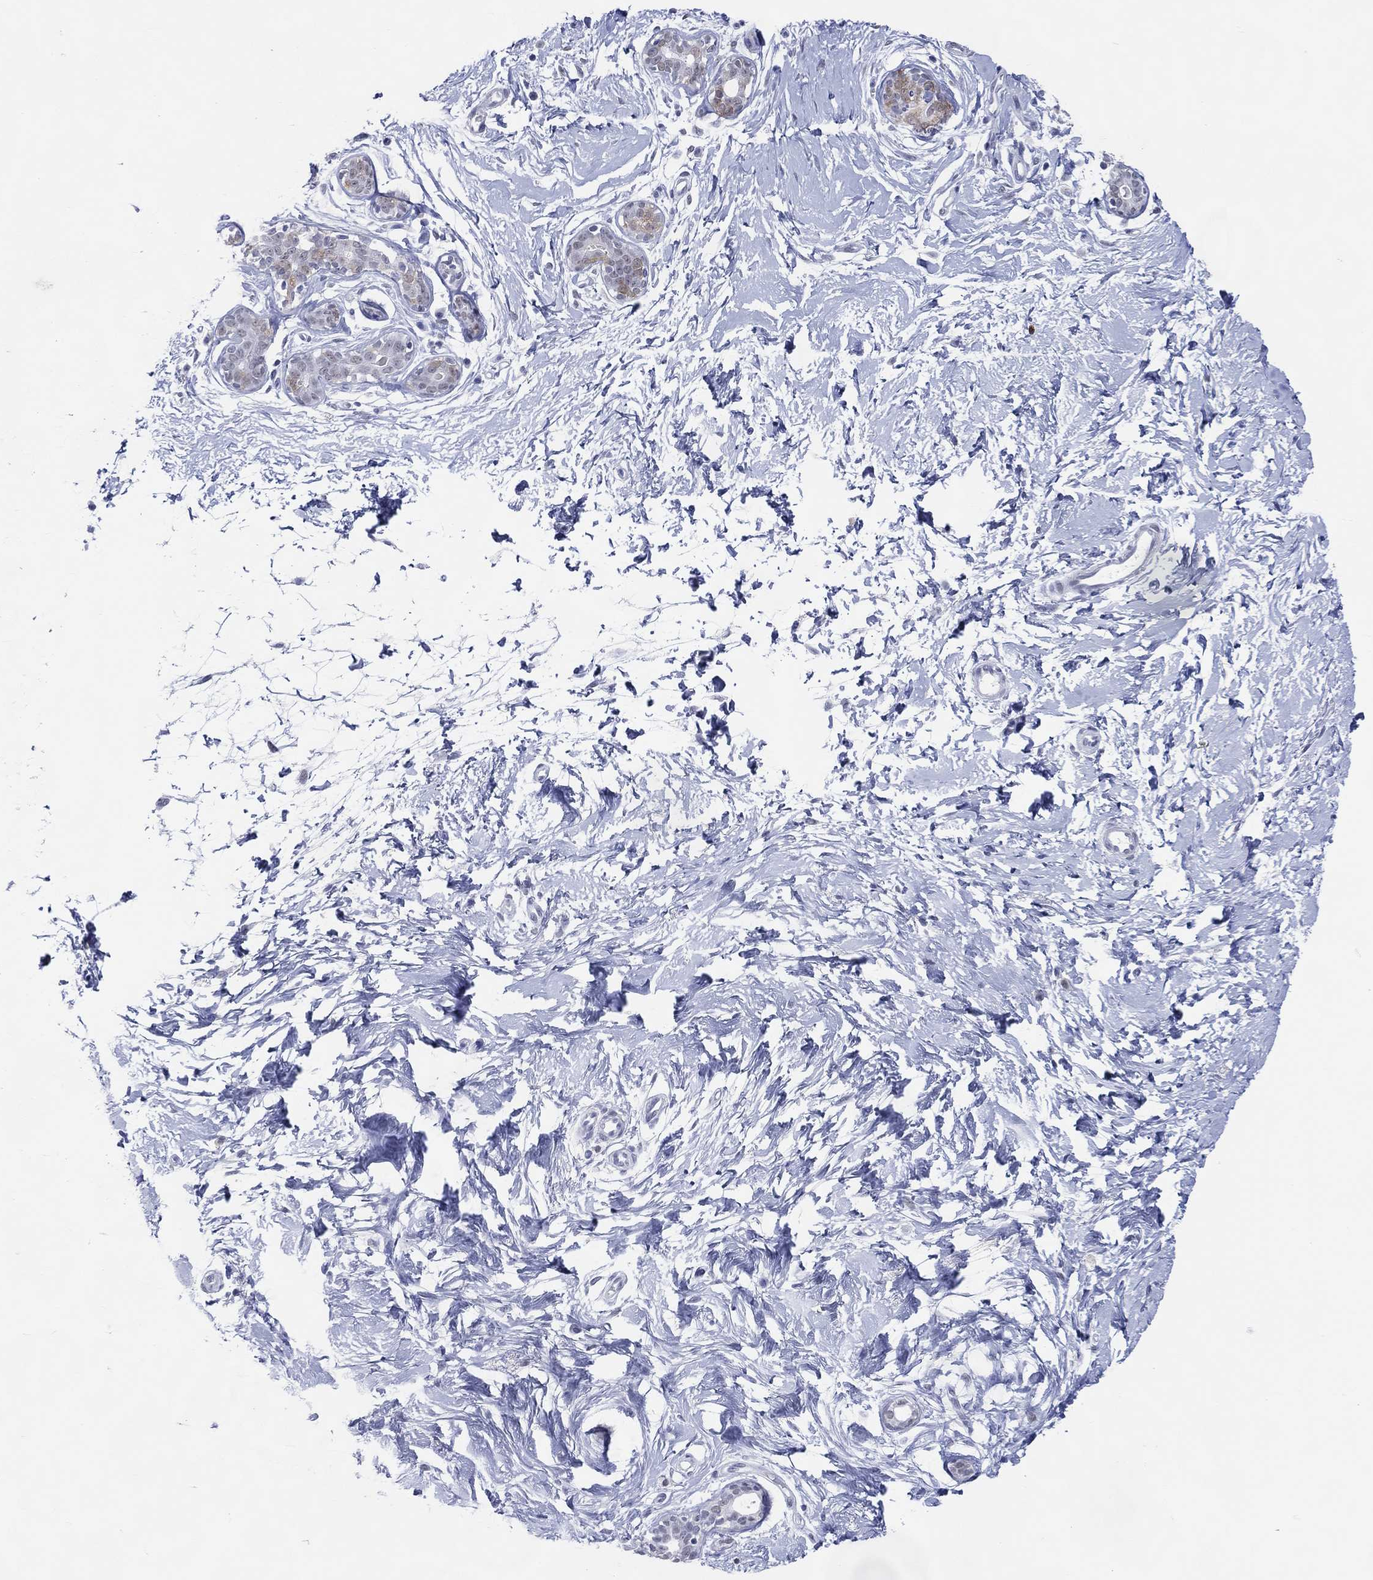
{"staining": {"intensity": "negative", "quantity": "none", "location": "none"}, "tissue": "breast", "cell_type": "Adipocytes", "image_type": "normal", "snomed": [{"axis": "morphology", "description": "Normal tissue, NOS"}, {"axis": "topography", "description": "Breast"}], "caption": "Immunohistochemistry of benign breast reveals no positivity in adipocytes. (Brightfield microscopy of DAB IHC at high magnification).", "gene": "CFAP58", "patient": {"sex": "female", "age": 37}}